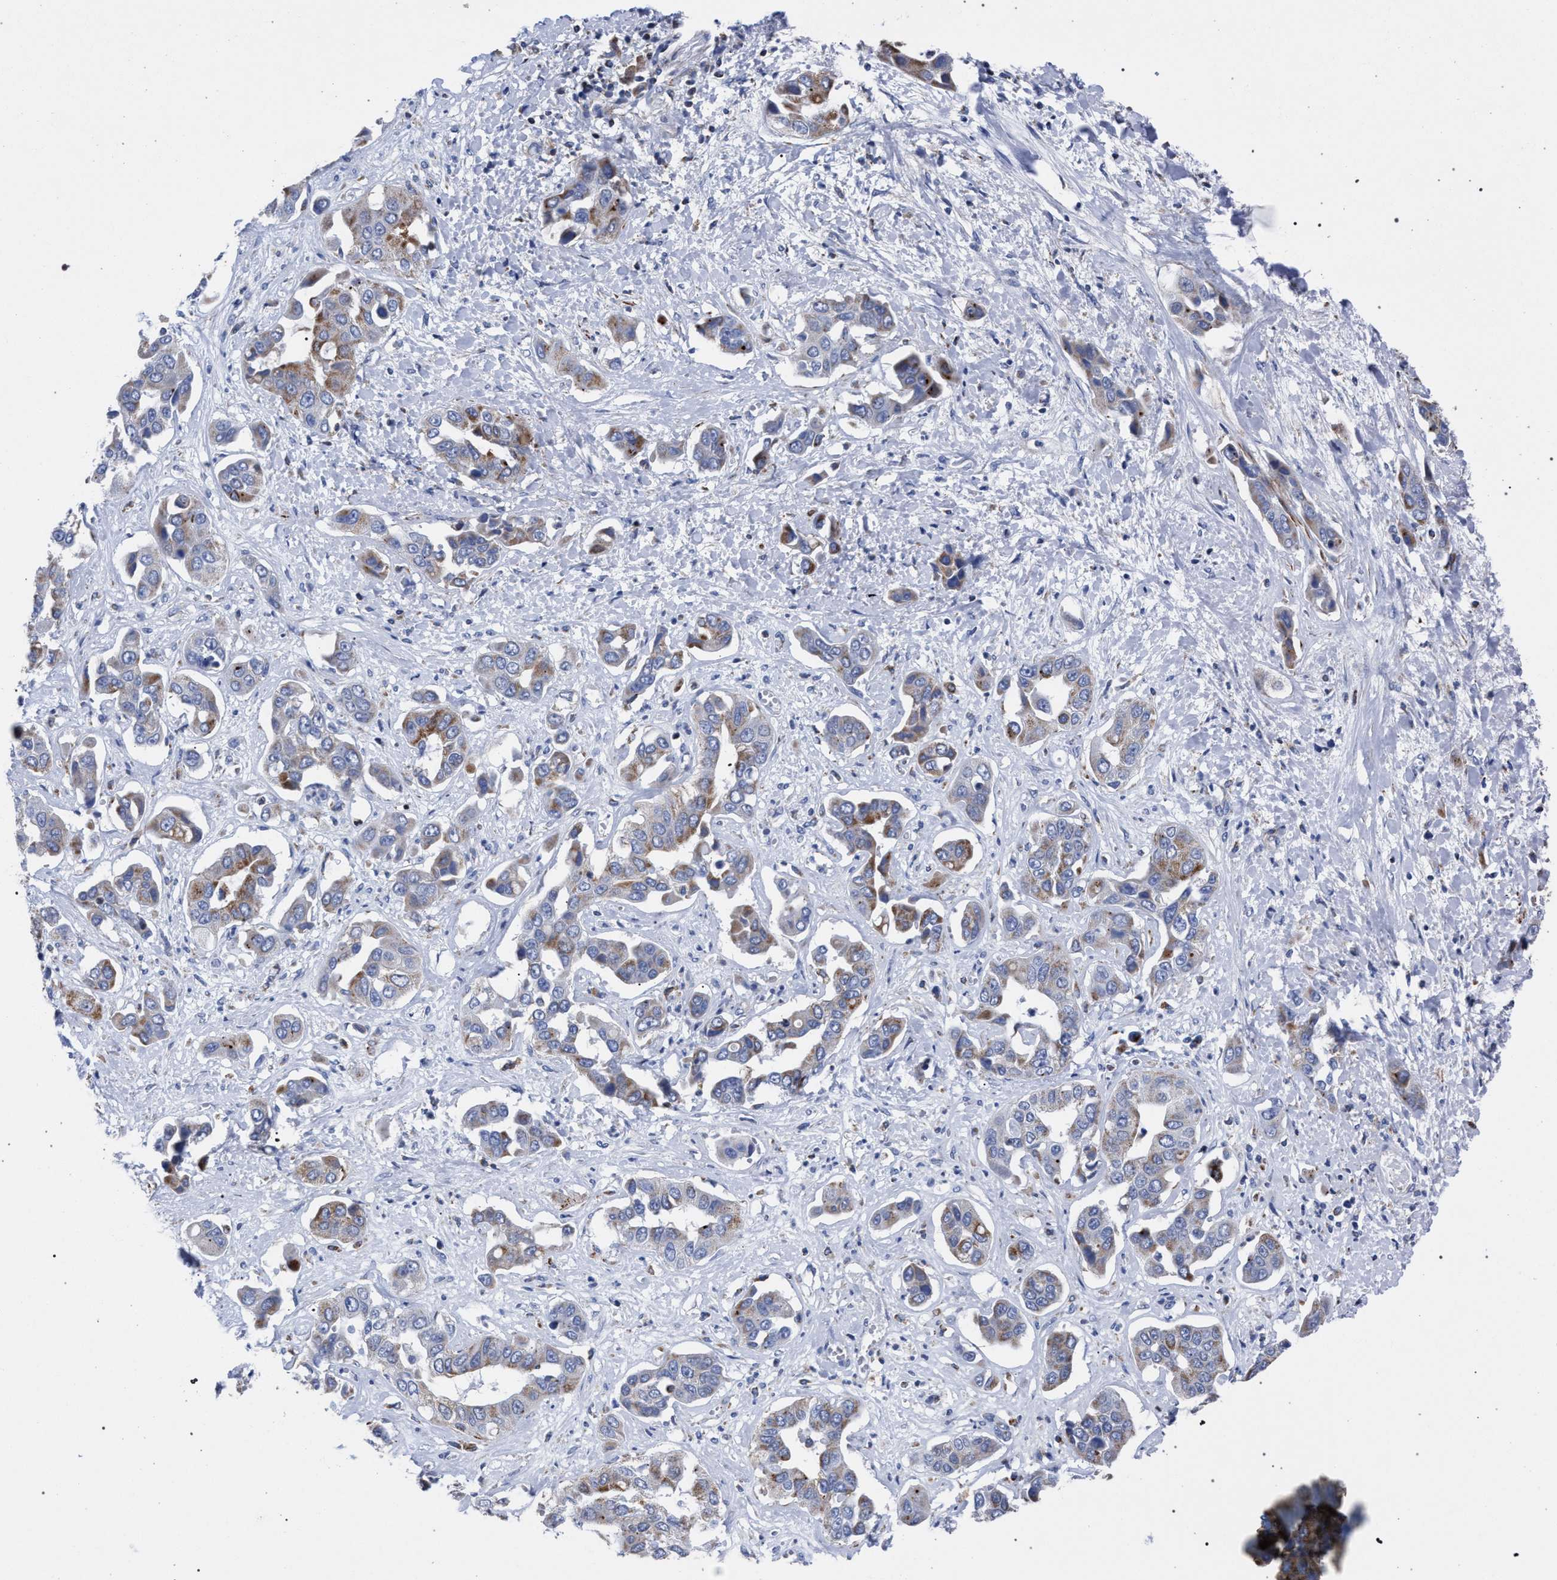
{"staining": {"intensity": "moderate", "quantity": "25%-75%", "location": "cytoplasmic/membranous"}, "tissue": "liver cancer", "cell_type": "Tumor cells", "image_type": "cancer", "snomed": [{"axis": "morphology", "description": "Cholangiocarcinoma"}, {"axis": "topography", "description": "Liver"}], "caption": "Liver cancer stained with immunohistochemistry (IHC) displays moderate cytoplasmic/membranous positivity in about 25%-75% of tumor cells. The staining is performed using DAB brown chromogen to label protein expression. The nuclei are counter-stained blue using hematoxylin.", "gene": "ACADS", "patient": {"sex": "female", "age": 52}}